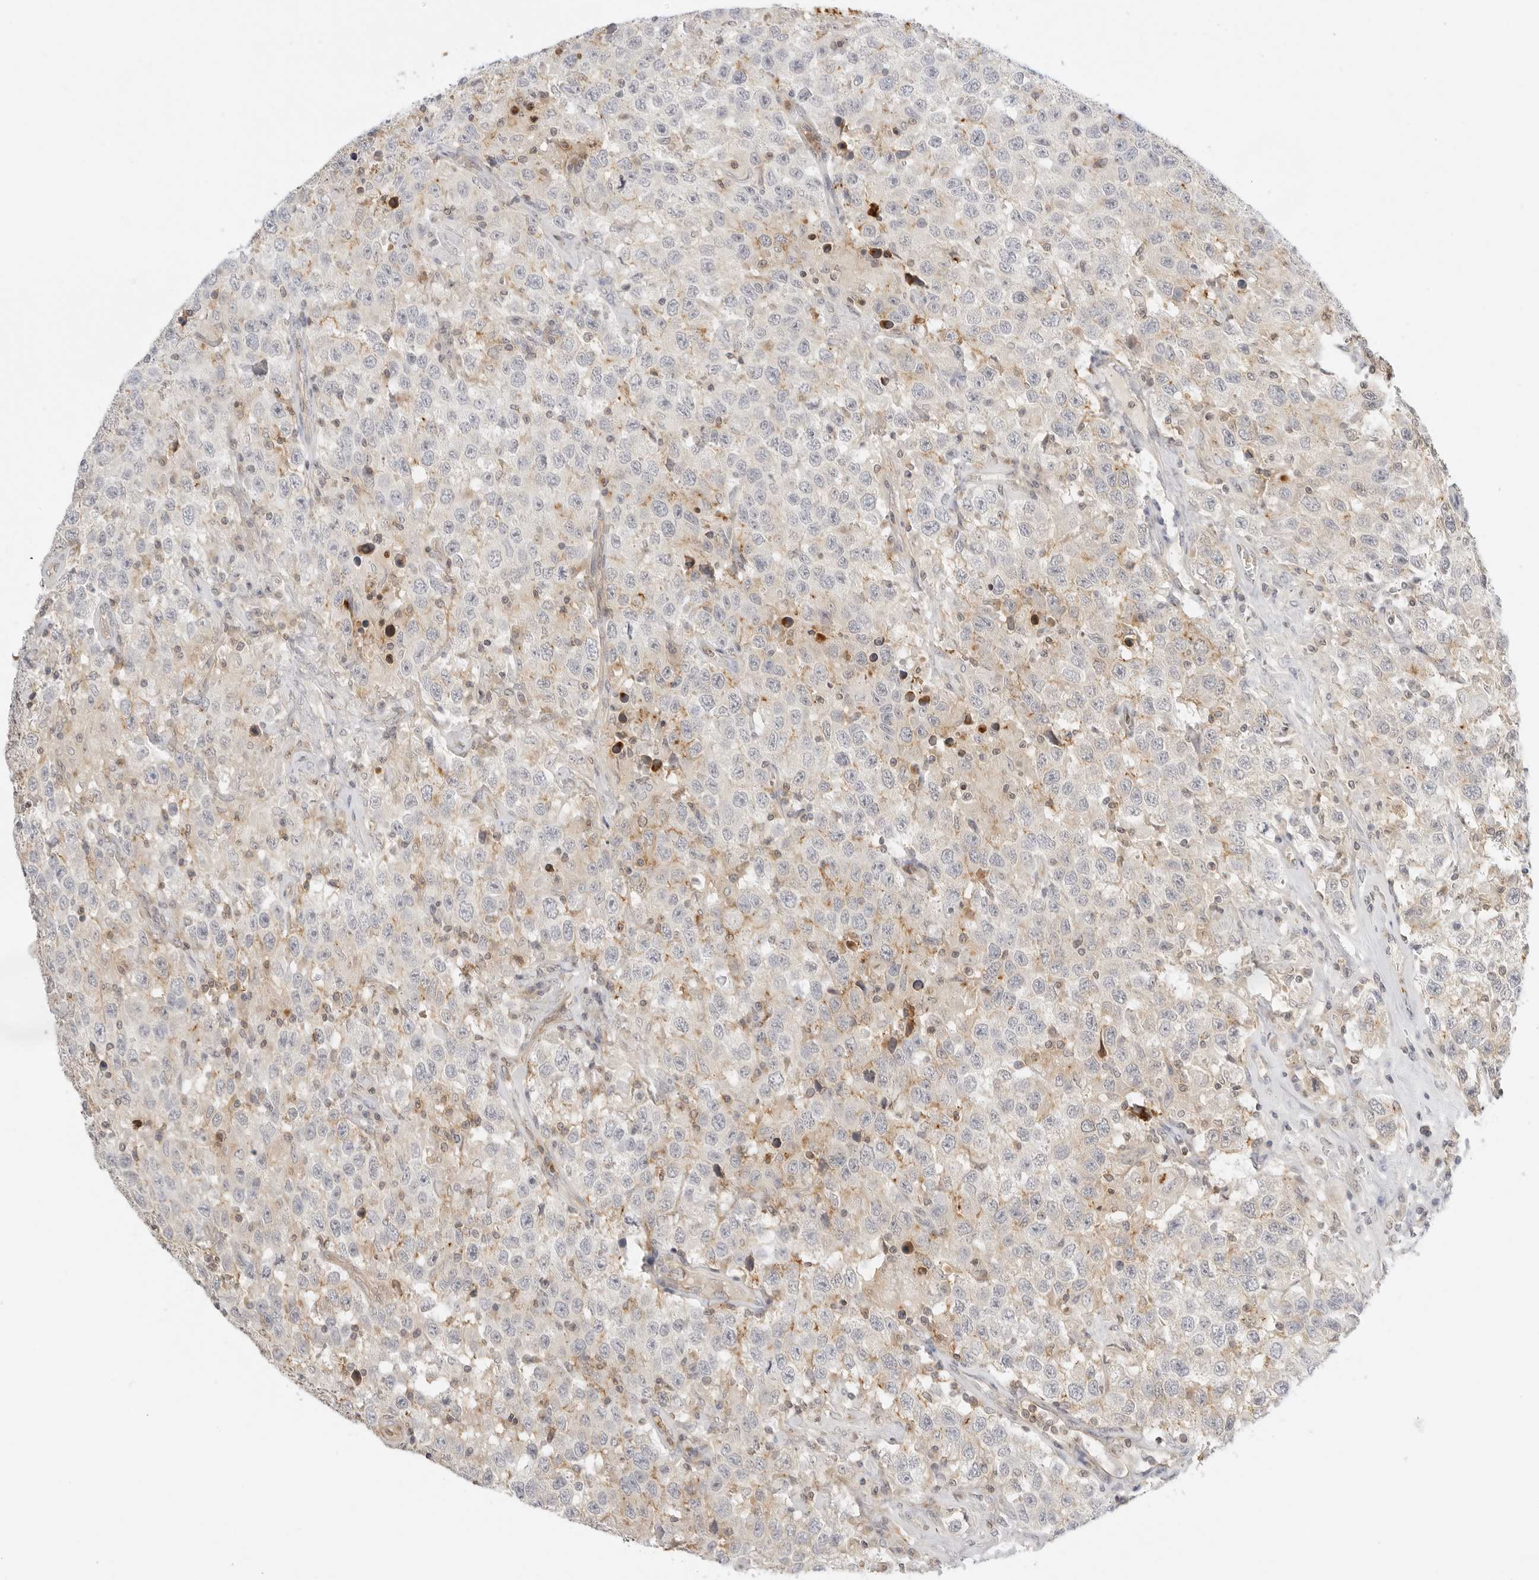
{"staining": {"intensity": "negative", "quantity": "none", "location": "none"}, "tissue": "testis cancer", "cell_type": "Tumor cells", "image_type": "cancer", "snomed": [{"axis": "morphology", "description": "Seminoma, NOS"}, {"axis": "topography", "description": "Testis"}], "caption": "Immunohistochemistry histopathology image of neoplastic tissue: human testis cancer (seminoma) stained with DAB (3,3'-diaminobenzidine) displays no significant protein expression in tumor cells. Nuclei are stained in blue.", "gene": "OSCP1", "patient": {"sex": "male", "age": 41}}